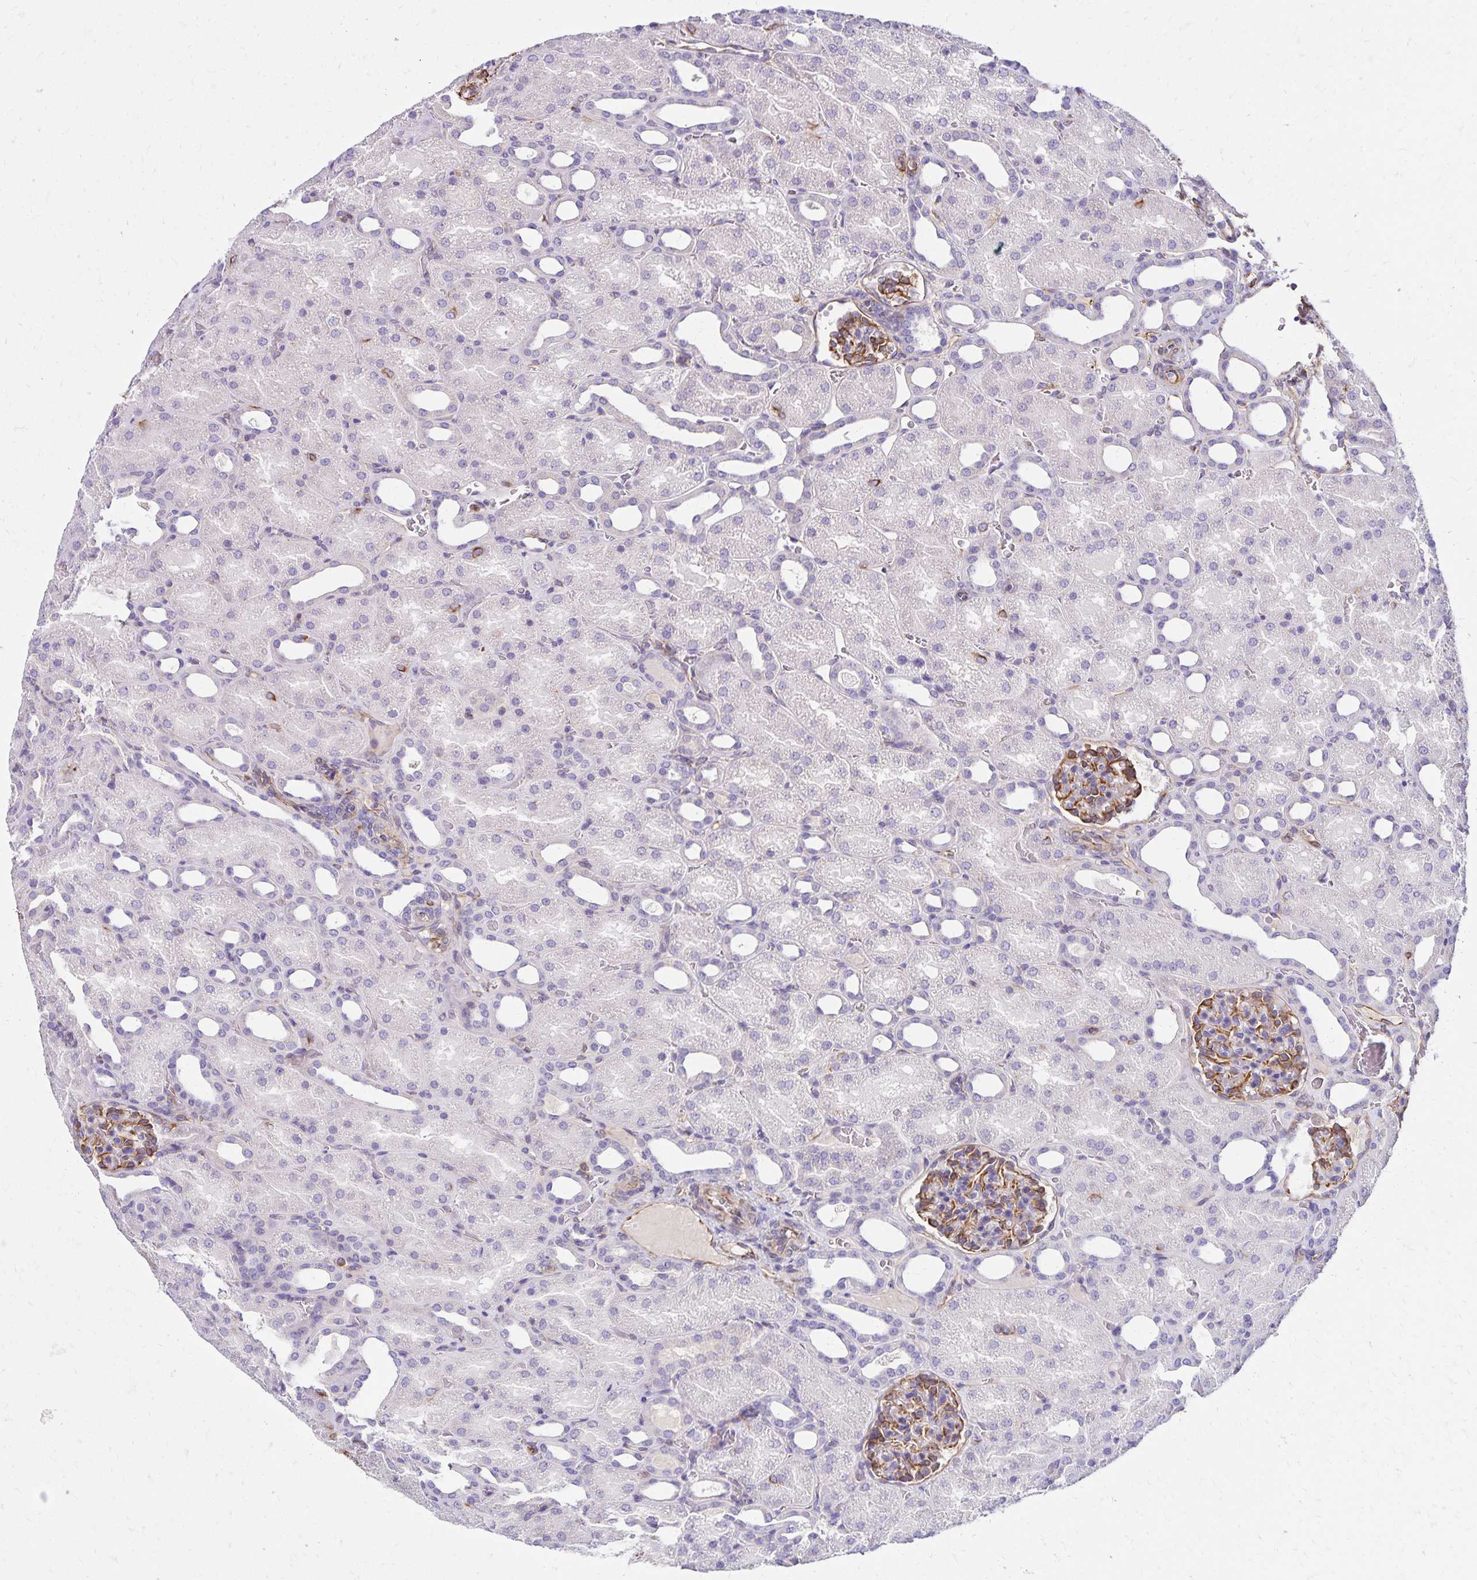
{"staining": {"intensity": "moderate", "quantity": "25%-75%", "location": "cytoplasmic/membranous"}, "tissue": "kidney", "cell_type": "Cells in glomeruli", "image_type": "normal", "snomed": [{"axis": "morphology", "description": "Normal tissue, NOS"}, {"axis": "topography", "description": "Kidney"}], "caption": "Protein staining displays moderate cytoplasmic/membranous expression in approximately 25%-75% of cells in glomeruli in normal kidney. (Brightfield microscopy of DAB IHC at high magnification).", "gene": "TRPV6", "patient": {"sex": "male", "age": 2}}